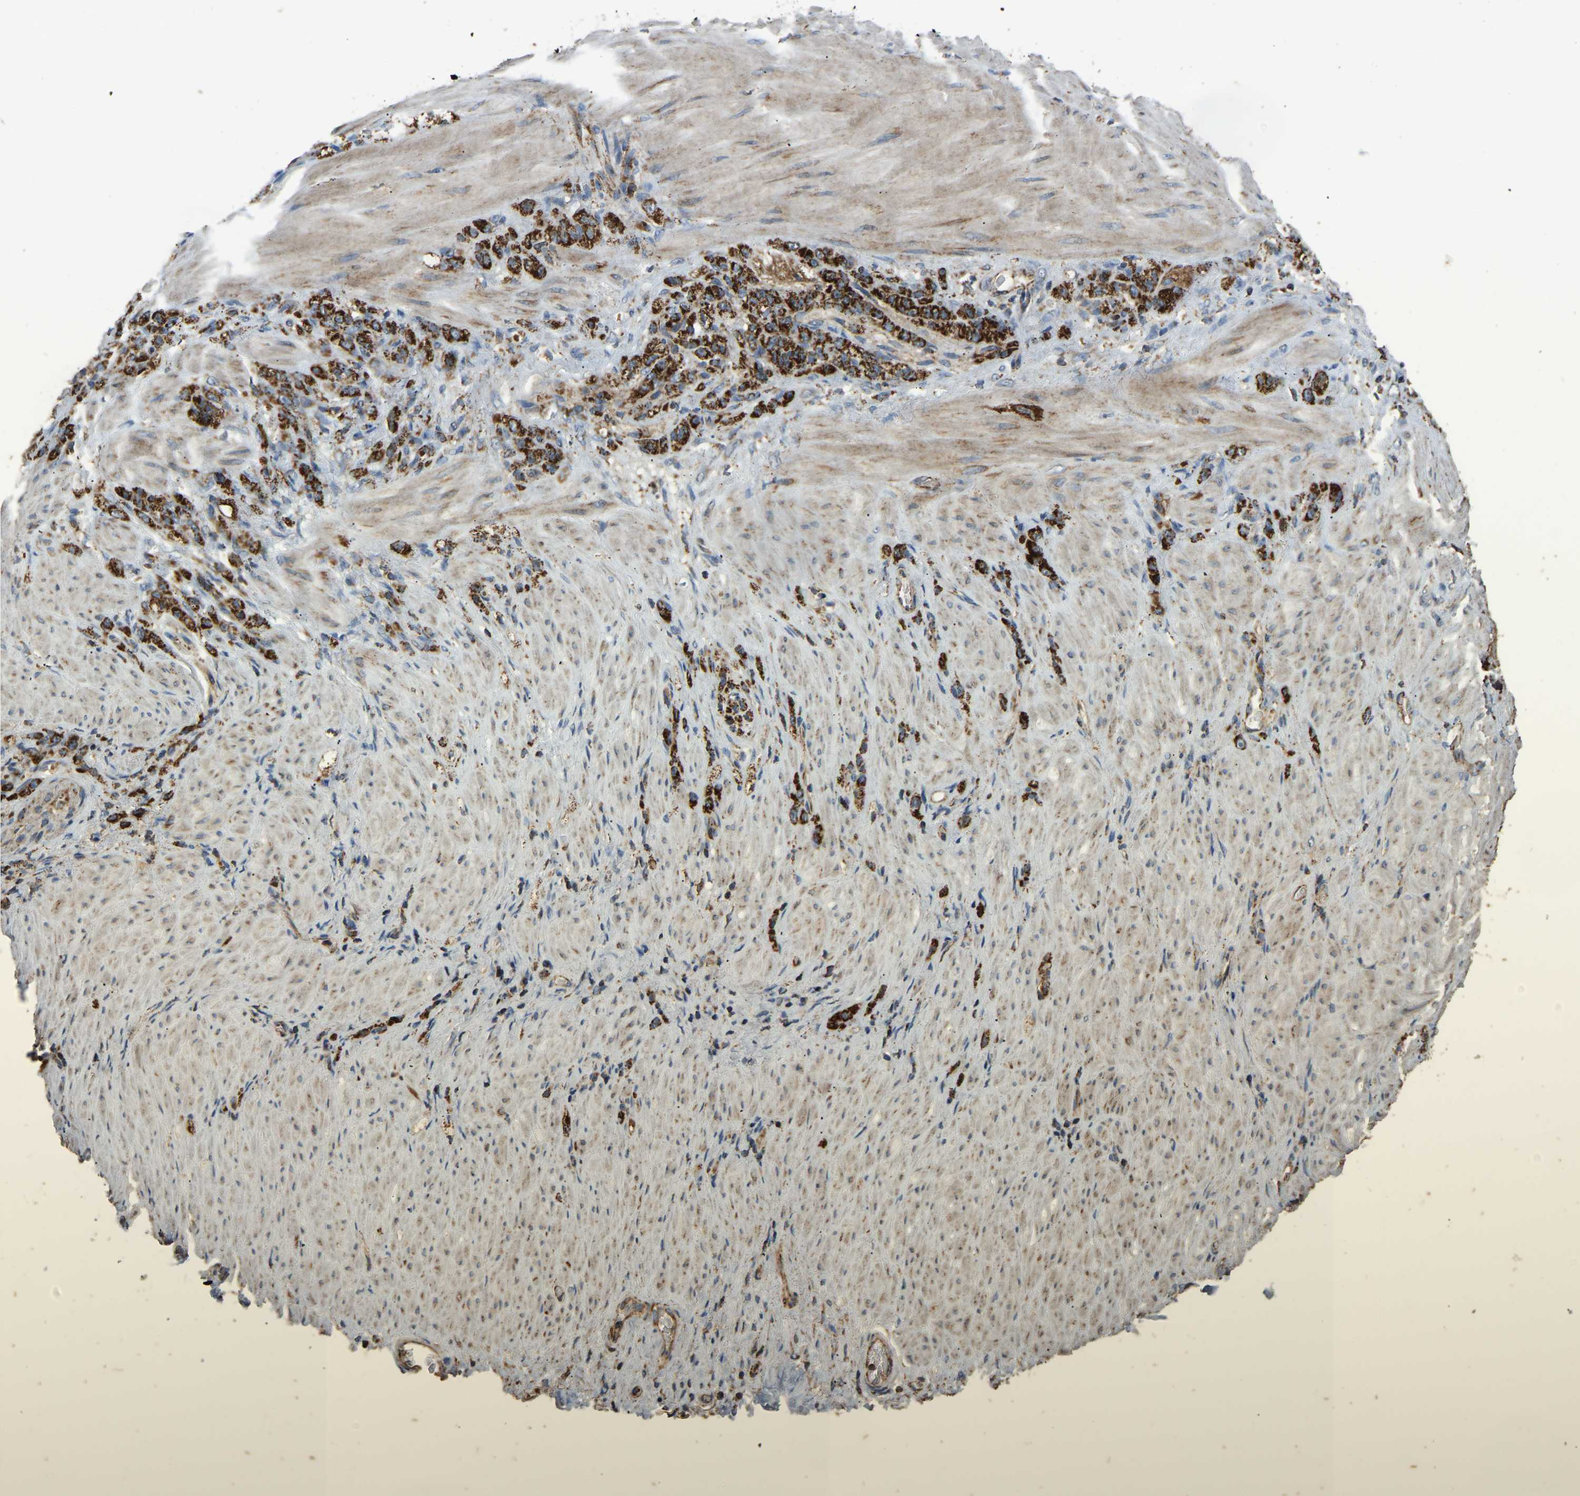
{"staining": {"intensity": "strong", "quantity": ">75%", "location": "cytoplasmic/membranous"}, "tissue": "stomach cancer", "cell_type": "Tumor cells", "image_type": "cancer", "snomed": [{"axis": "morphology", "description": "Normal tissue, NOS"}, {"axis": "morphology", "description": "Adenocarcinoma, NOS"}, {"axis": "topography", "description": "Stomach"}], "caption": "DAB (3,3'-diaminobenzidine) immunohistochemical staining of stomach cancer (adenocarcinoma) displays strong cytoplasmic/membranous protein positivity in approximately >75% of tumor cells.", "gene": "TUFM", "patient": {"sex": "male", "age": 82}}